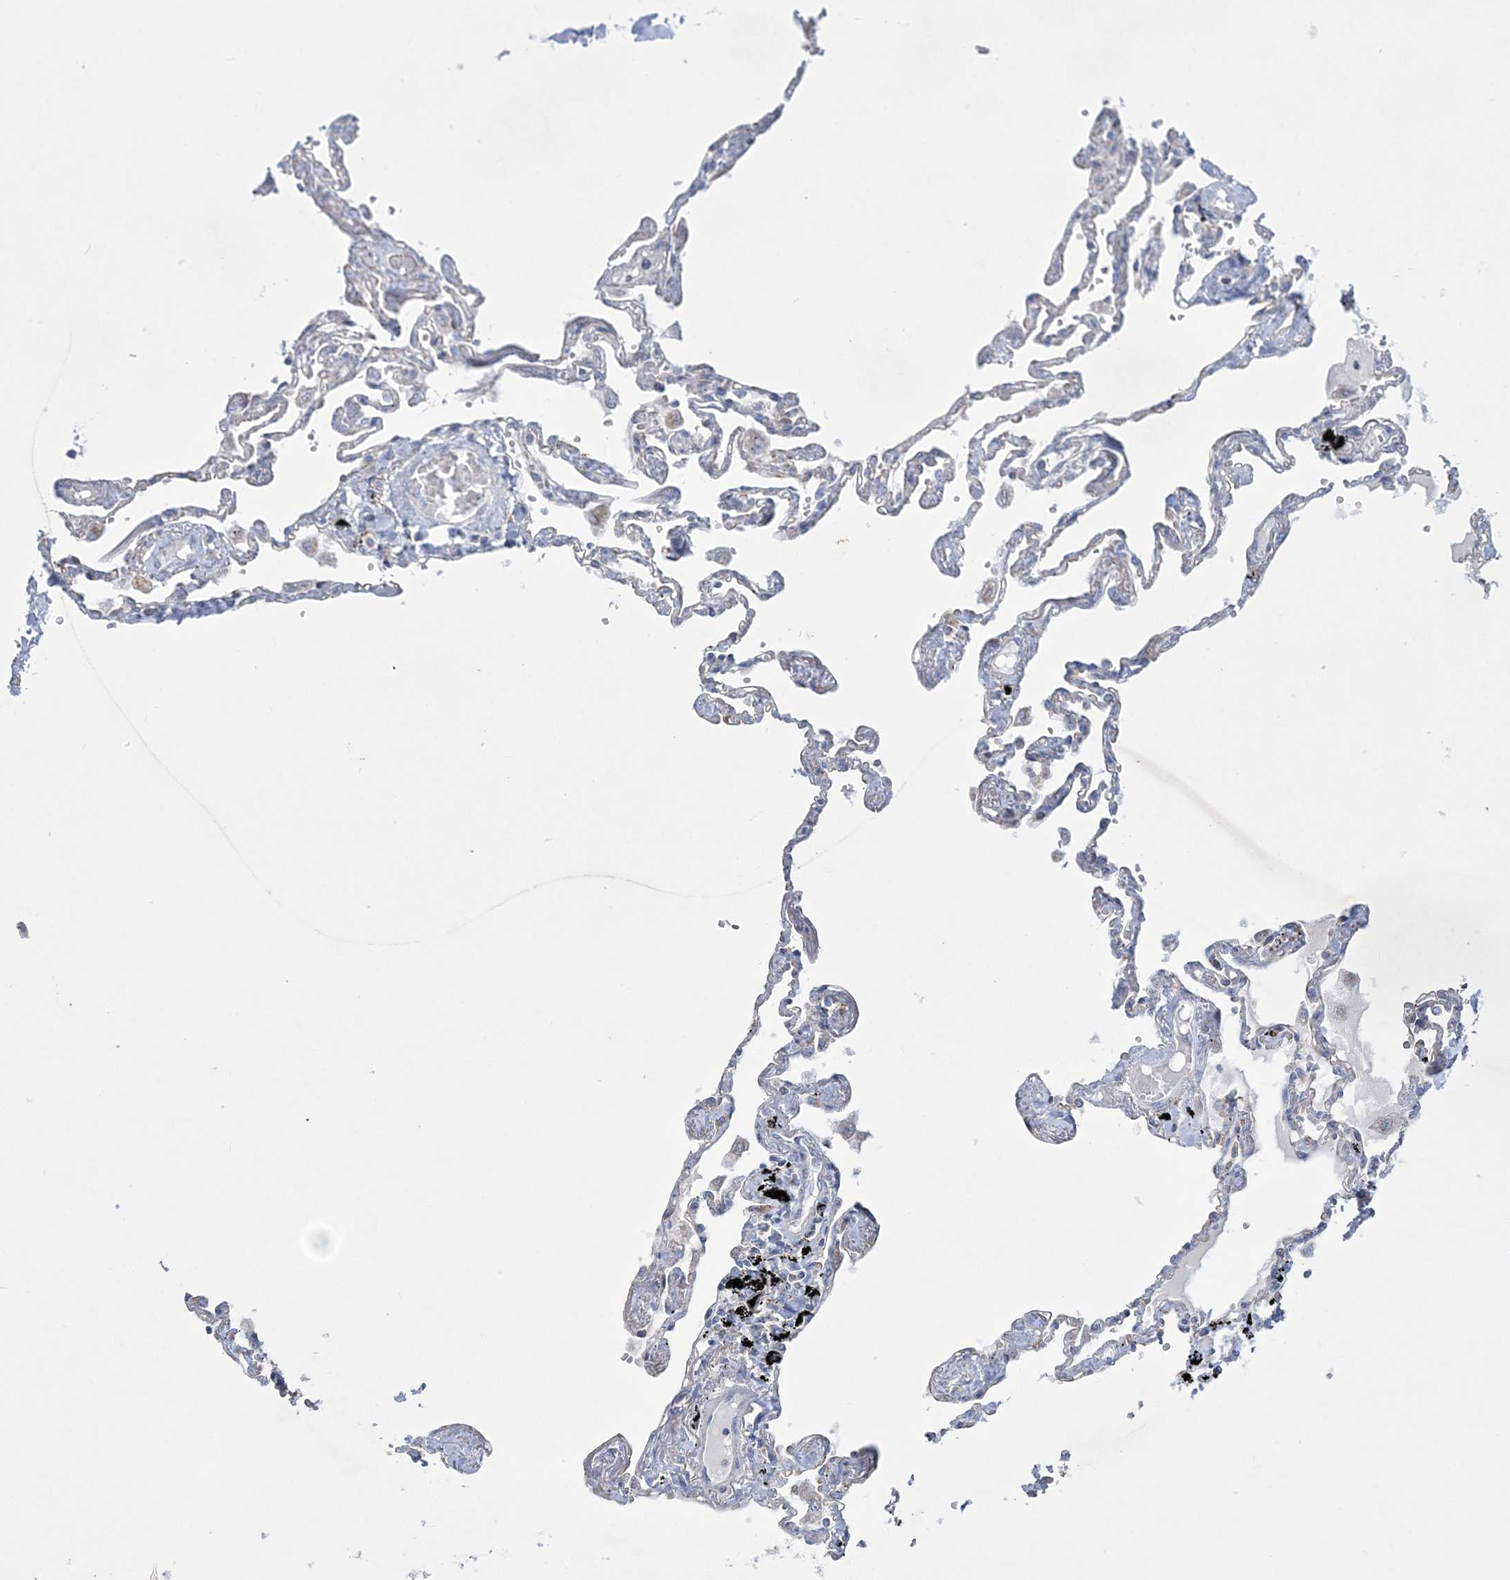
{"staining": {"intensity": "negative", "quantity": "none", "location": "none"}, "tissue": "lung", "cell_type": "Alveolar cells", "image_type": "normal", "snomed": [{"axis": "morphology", "description": "Normal tissue, NOS"}, {"axis": "topography", "description": "Lung"}], "caption": "Human lung stained for a protein using IHC exhibits no positivity in alveolar cells.", "gene": "TBC1D7", "patient": {"sex": "female", "age": 67}}